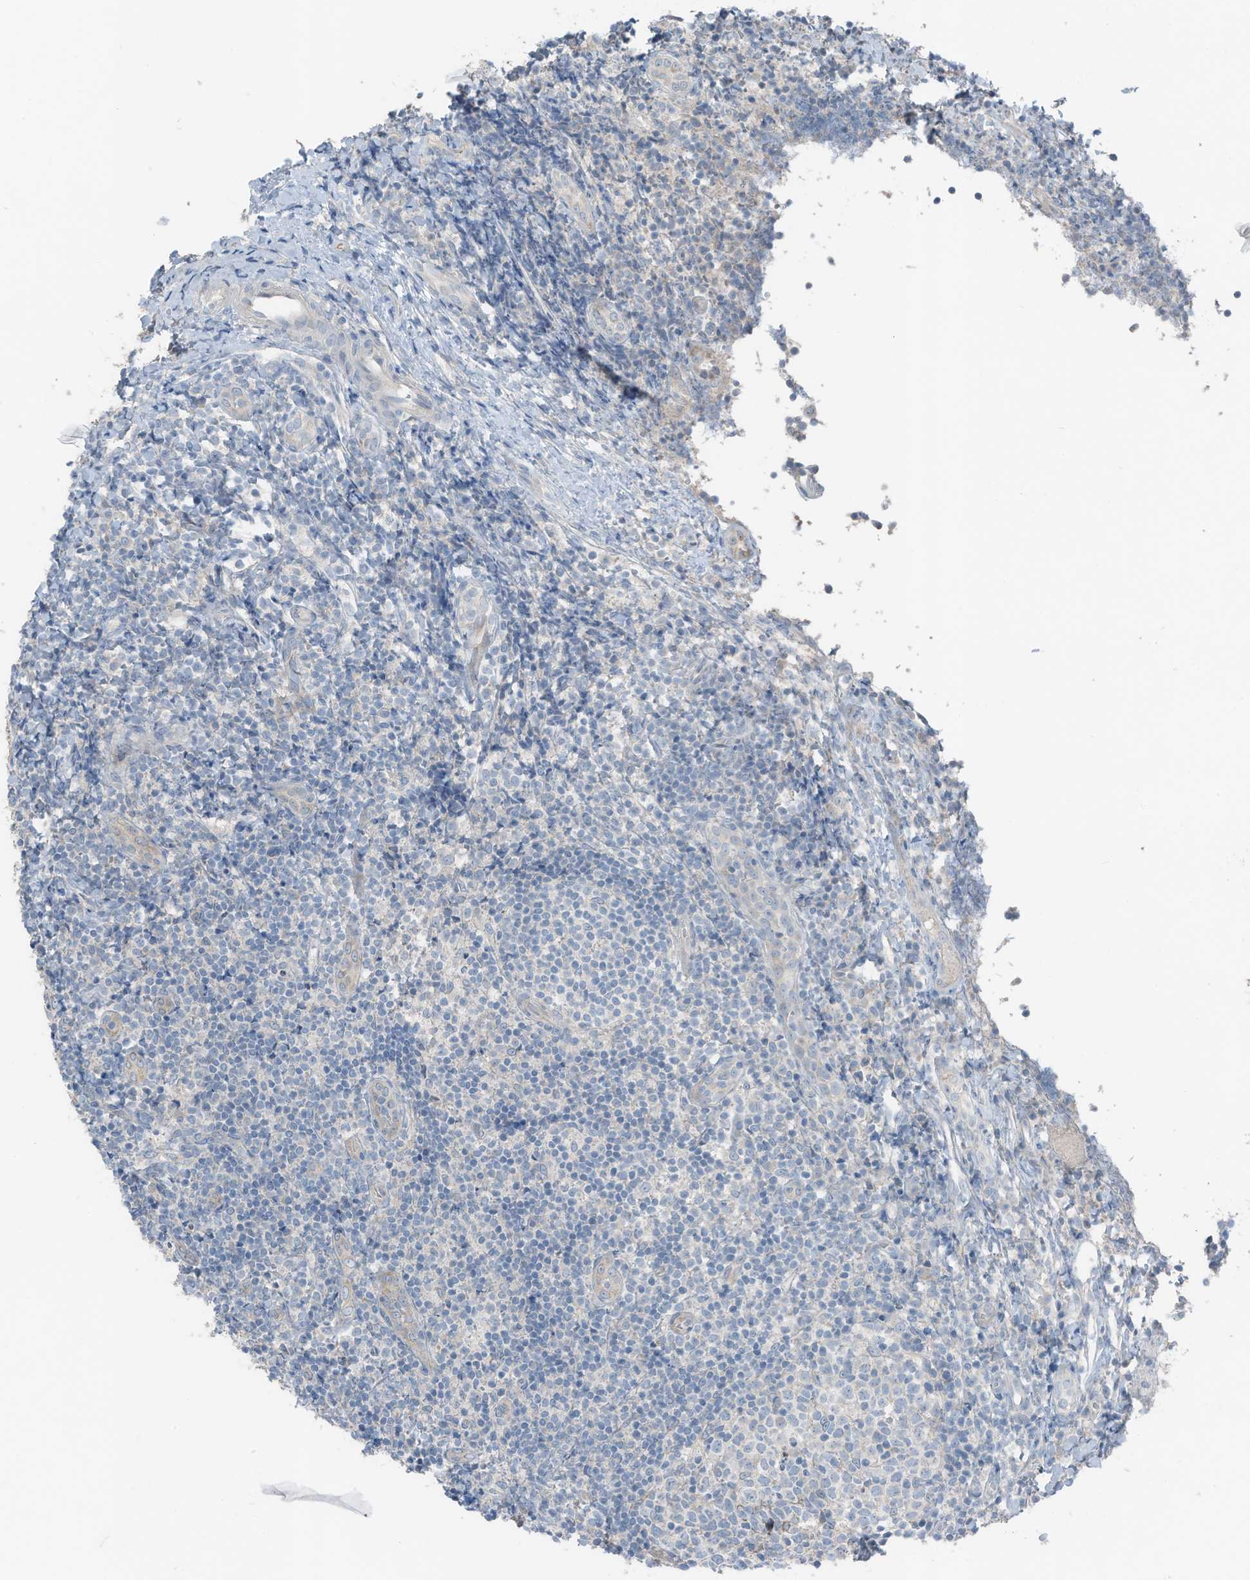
{"staining": {"intensity": "negative", "quantity": "none", "location": "none"}, "tissue": "tonsil", "cell_type": "Germinal center cells", "image_type": "normal", "snomed": [{"axis": "morphology", "description": "Normal tissue, NOS"}, {"axis": "topography", "description": "Tonsil"}], "caption": "A photomicrograph of human tonsil is negative for staining in germinal center cells. Brightfield microscopy of immunohistochemistry stained with DAB (3,3'-diaminobenzidine) (brown) and hematoxylin (blue), captured at high magnification.", "gene": "ARHGEF33", "patient": {"sex": "female", "age": 19}}